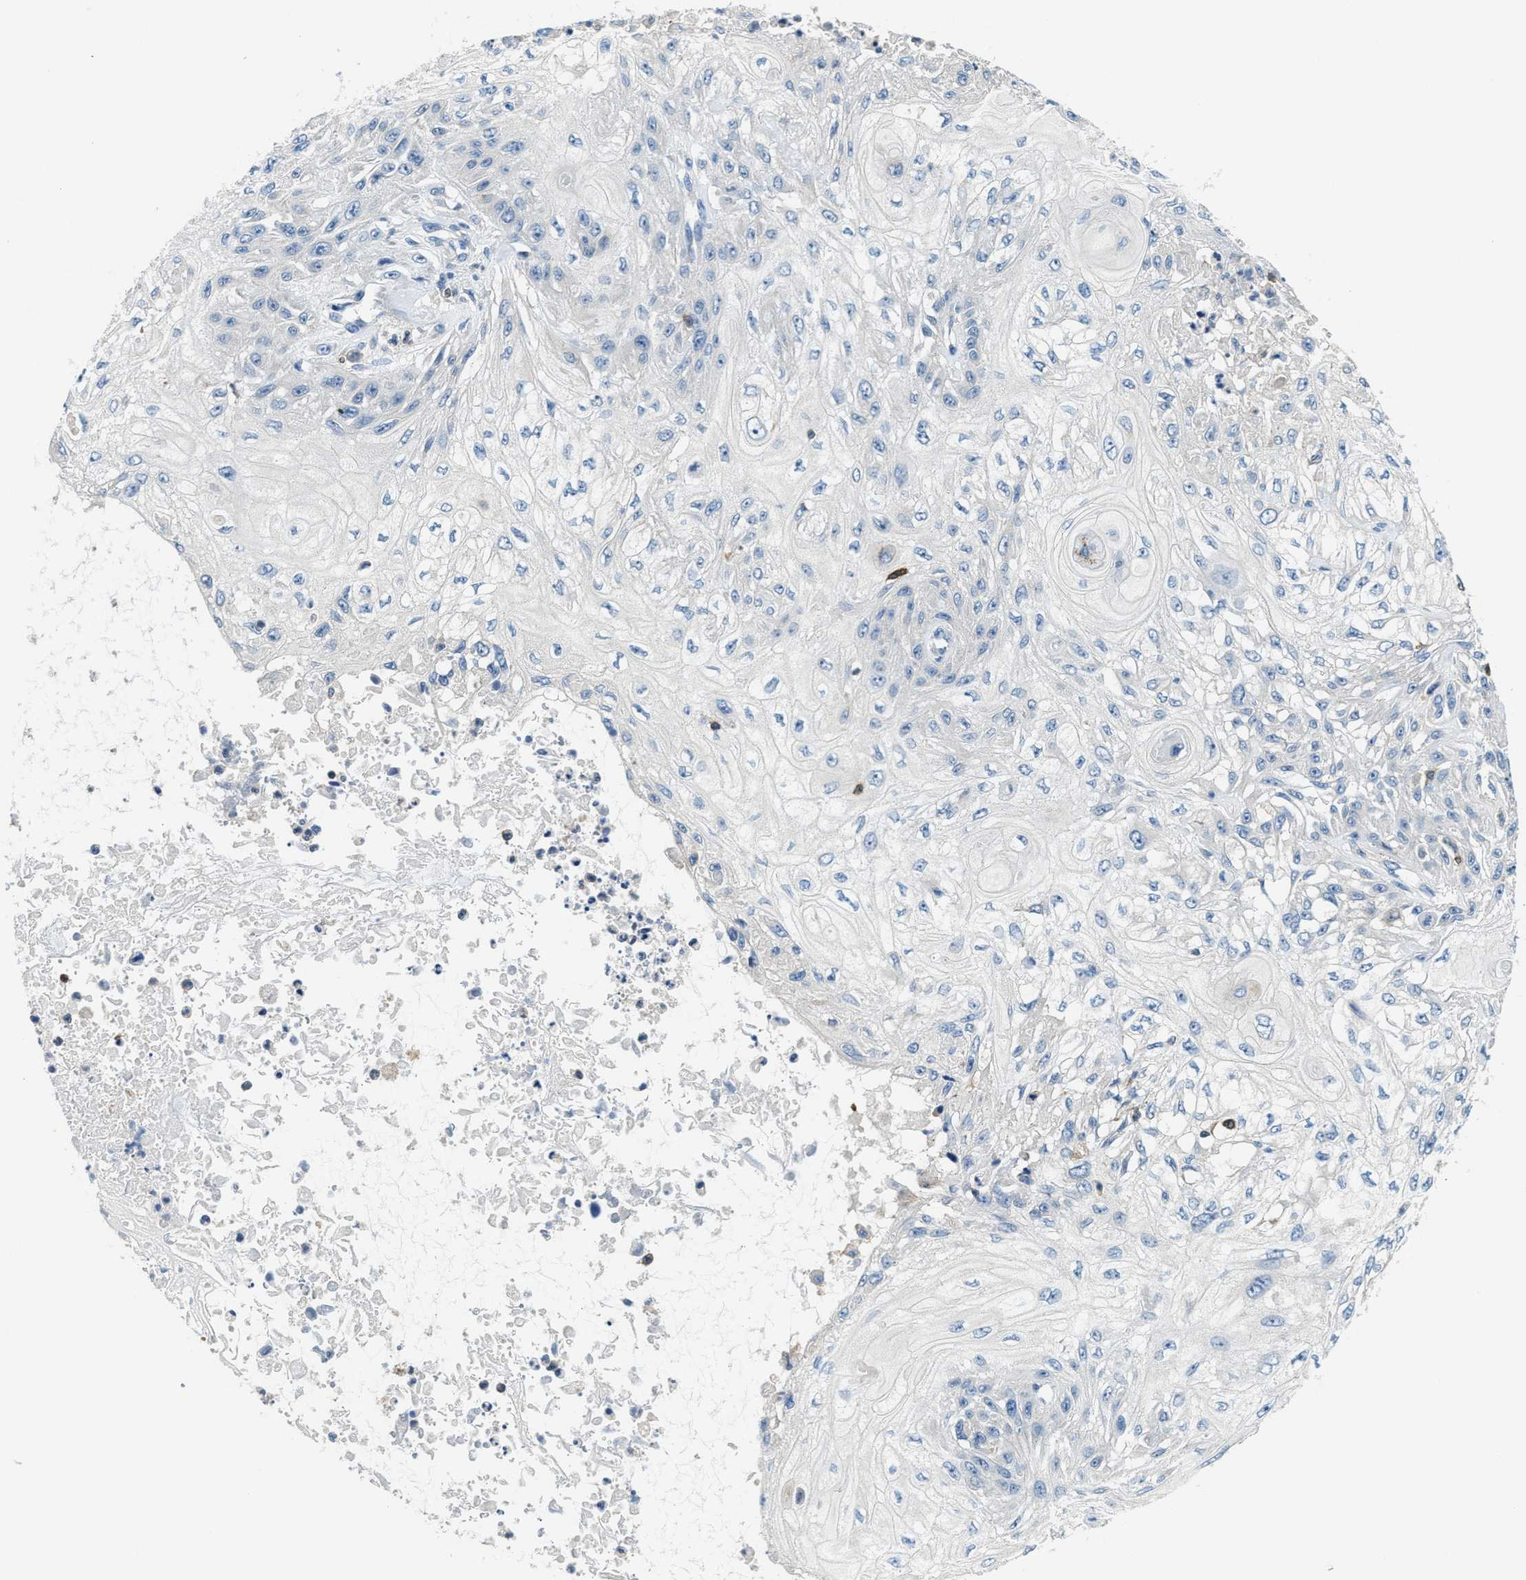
{"staining": {"intensity": "negative", "quantity": "none", "location": "none"}, "tissue": "skin cancer", "cell_type": "Tumor cells", "image_type": "cancer", "snomed": [{"axis": "morphology", "description": "Squamous cell carcinoma, NOS"}, {"axis": "morphology", "description": "Squamous cell carcinoma, metastatic, NOS"}, {"axis": "topography", "description": "Skin"}, {"axis": "topography", "description": "Lymph node"}], "caption": "Immunohistochemistry (IHC) photomicrograph of neoplastic tissue: human metastatic squamous cell carcinoma (skin) stained with DAB demonstrates no significant protein staining in tumor cells.", "gene": "MYO1G", "patient": {"sex": "male", "age": 75}}